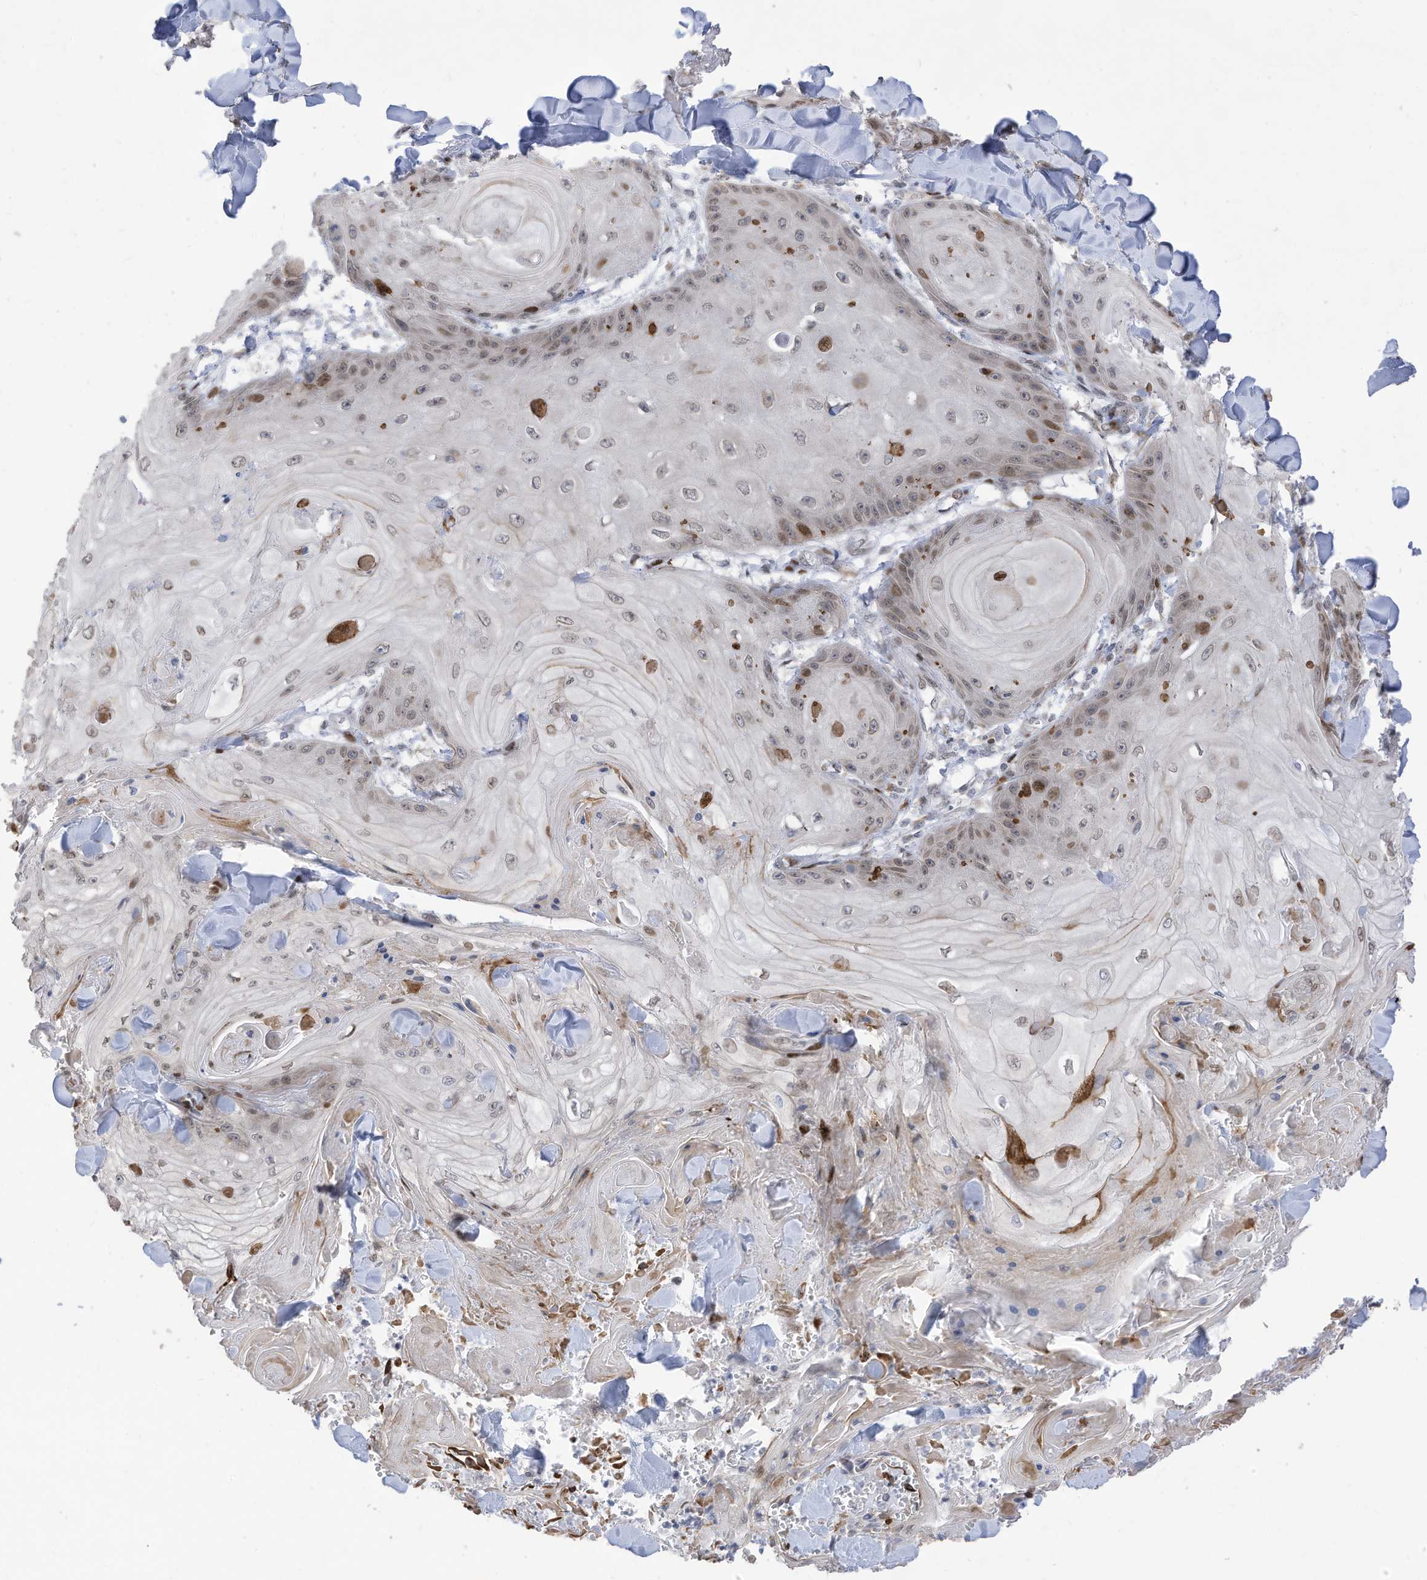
{"staining": {"intensity": "weak", "quantity": "<25%", "location": "nuclear"}, "tissue": "skin cancer", "cell_type": "Tumor cells", "image_type": "cancer", "snomed": [{"axis": "morphology", "description": "Squamous cell carcinoma, NOS"}, {"axis": "topography", "description": "Skin"}], "caption": "The immunohistochemistry (IHC) micrograph has no significant staining in tumor cells of skin cancer (squamous cell carcinoma) tissue. (DAB IHC visualized using brightfield microscopy, high magnification).", "gene": "RABL3", "patient": {"sex": "male", "age": 74}}